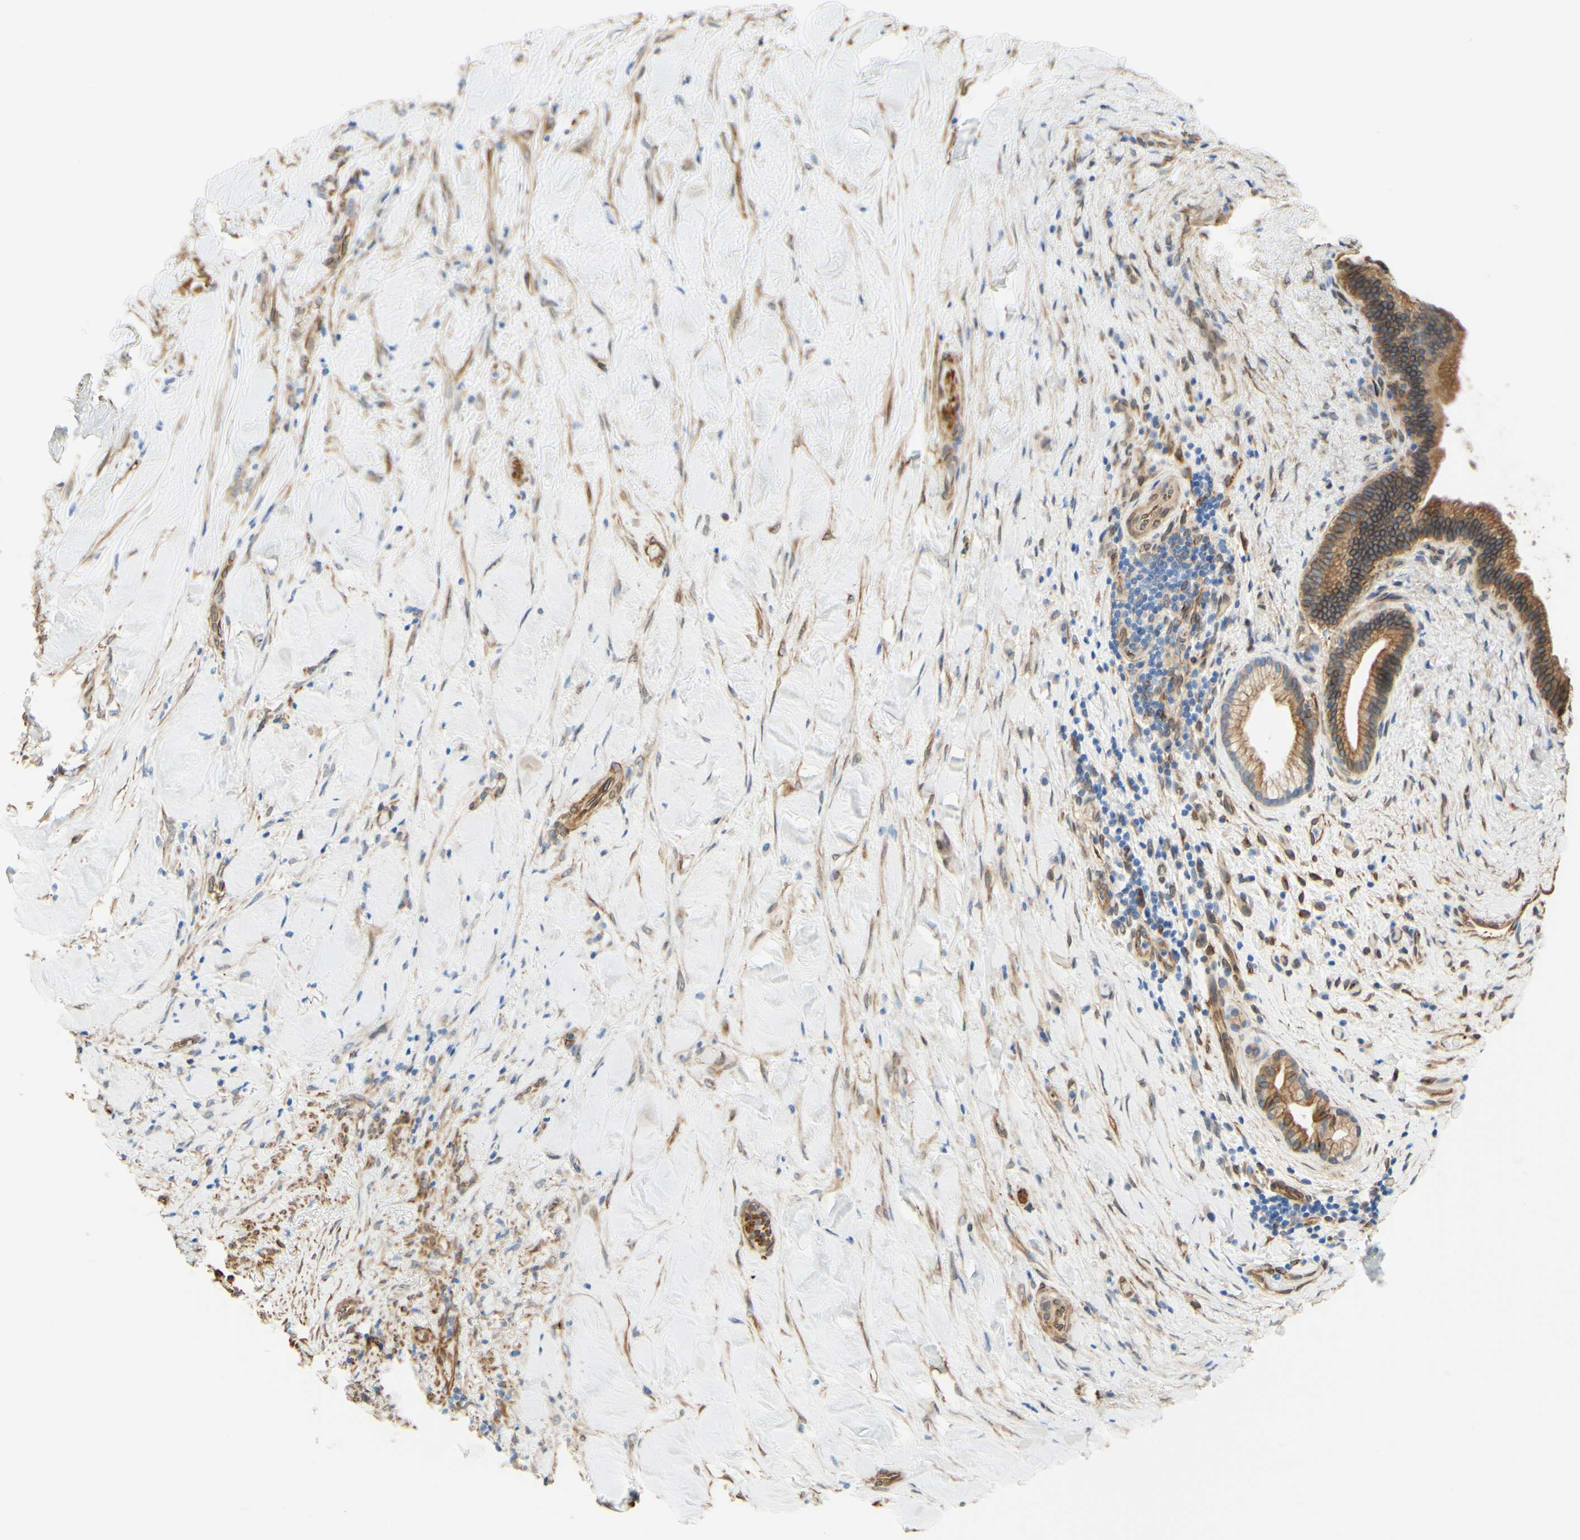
{"staining": {"intensity": "moderate", "quantity": ">75%", "location": "cytoplasmic/membranous"}, "tissue": "liver cancer", "cell_type": "Tumor cells", "image_type": "cancer", "snomed": [{"axis": "morphology", "description": "Cholangiocarcinoma"}, {"axis": "topography", "description": "Liver"}], "caption": "IHC micrograph of liver cholangiocarcinoma stained for a protein (brown), which exhibits medium levels of moderate cytoplasmic/membranous positivity in about >75% of tumor cells.", "gene": "ENDOD1", "patient": {"sex": "female", "age": 67}}